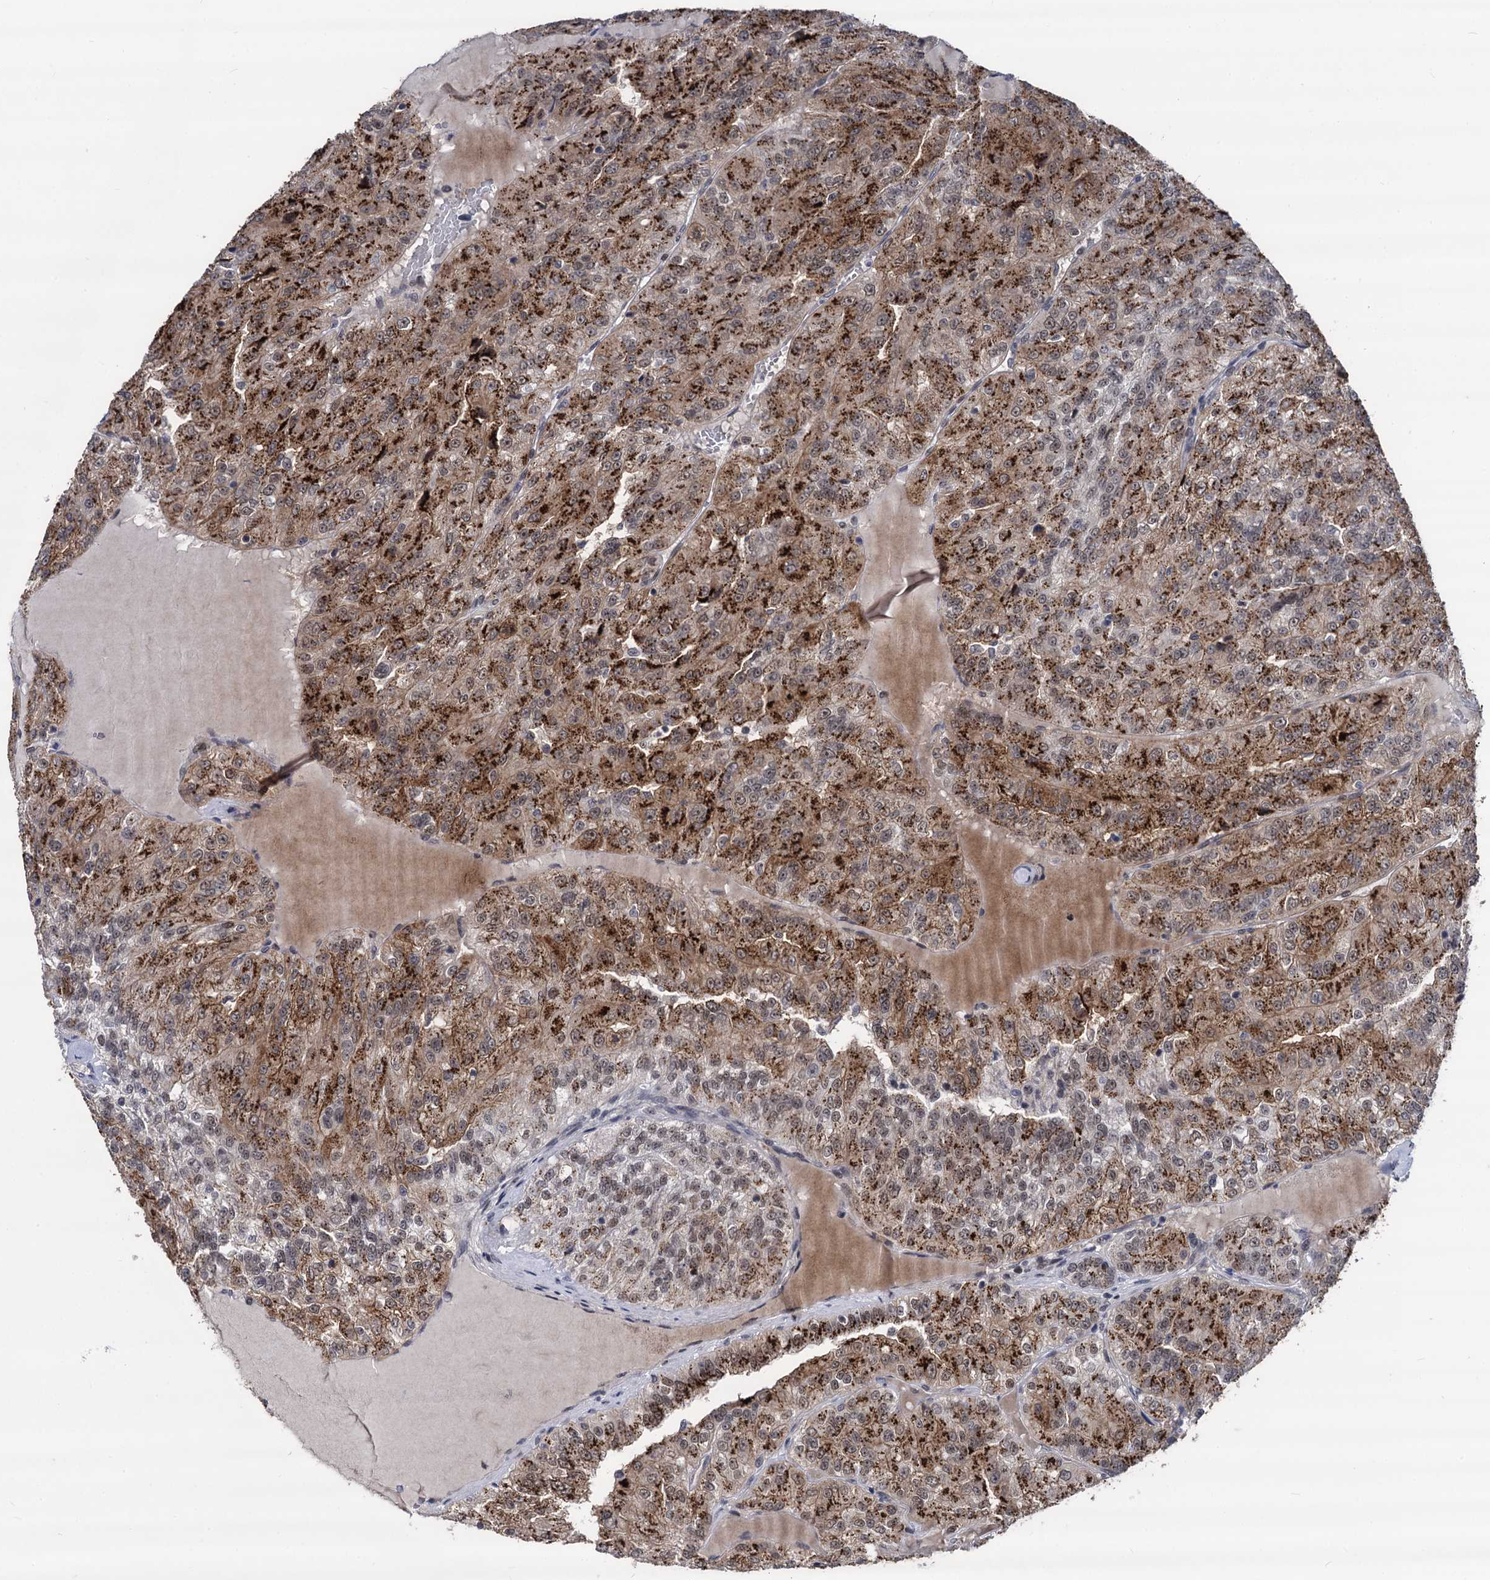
{"staining": {"intensity": "strong", "quantity": ">75%", "location": "cytoplasmic/membranous,nuclear"}, "tissue": "renal cancer", "cell_type": "Tumor cells", "image_type": "cancer", "snomed": [{"axis": "morphology", "description": "Adenocarcinoma, NOS"}, {"axis": "topography", "description": "Kidney"}], "caption": "Immunohistochemical staining of human adenocarcinoma (renal) displays high levels of strong cytoplasmic/membranous and nuclear protein staining in about >75% of tumor cells.", "gene": "GALNT11", "patient": {"sex": "female", "age": 63}}